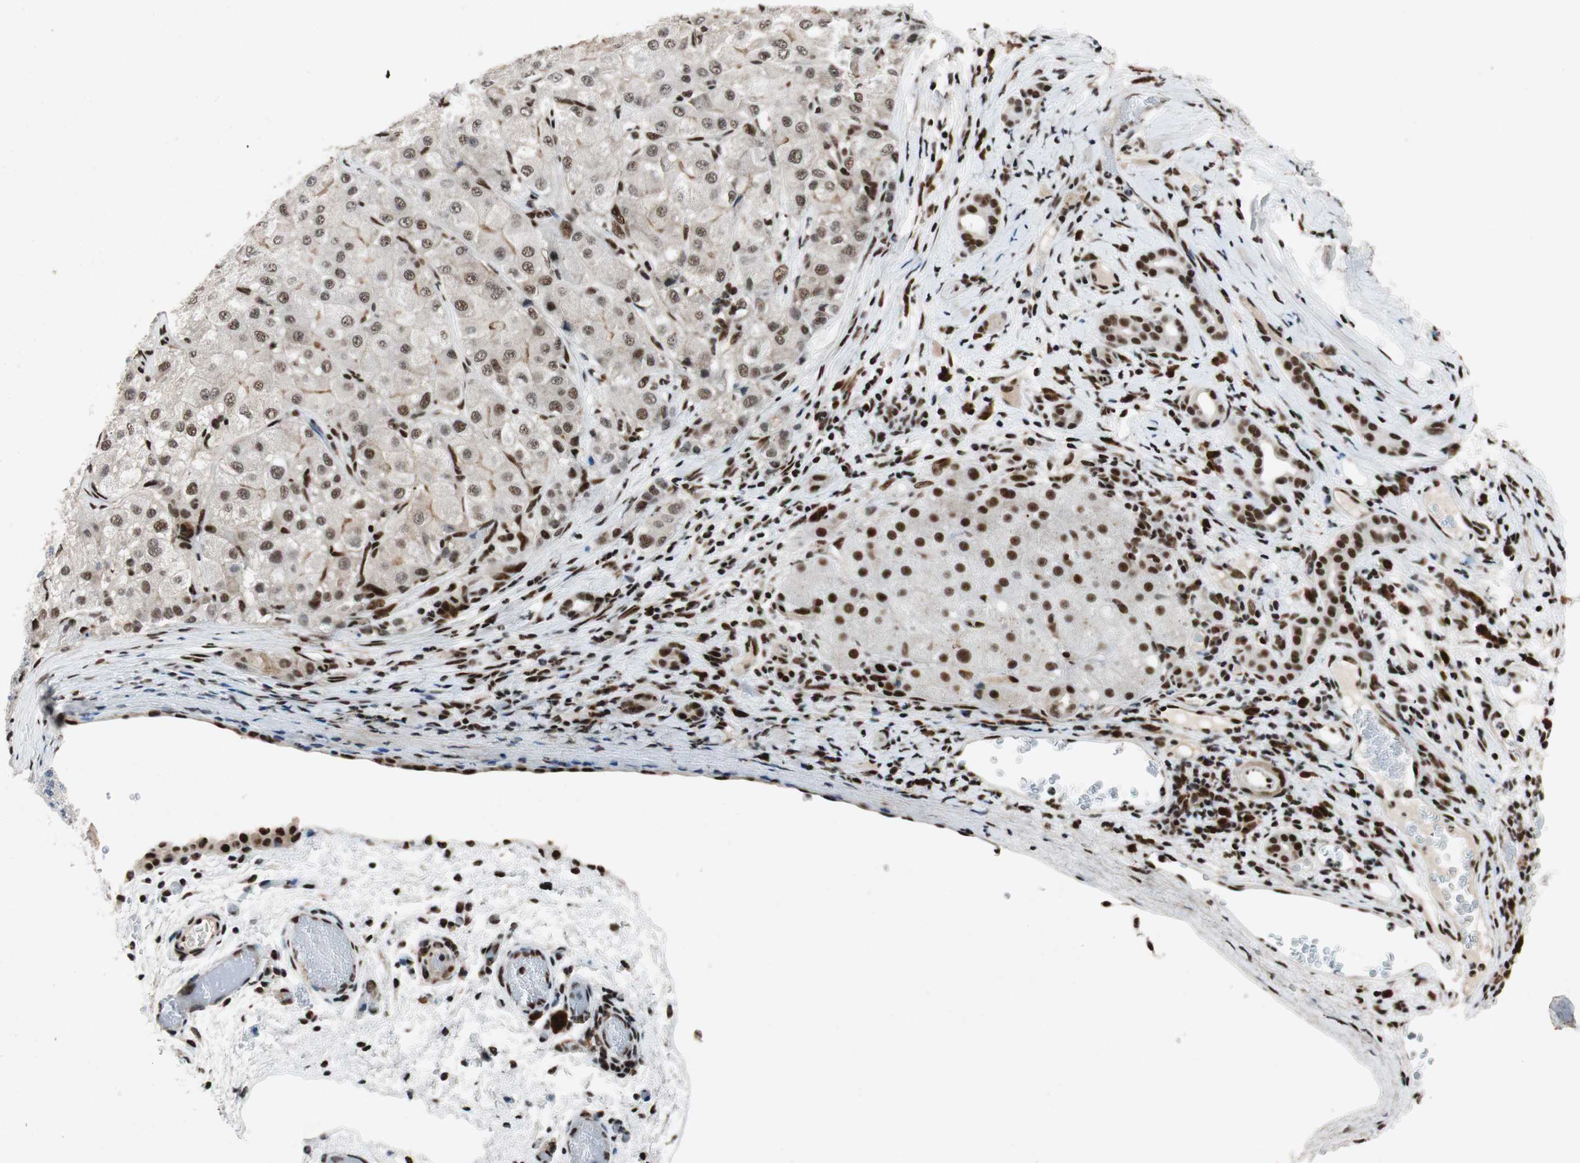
{"staining": {"intensity": "moderate", "quantity": ">75%", "location": "nuclear"}, "tissue": "liver cancer", "cell_type": "Tumor cells", "image_type": "cancer", "snomed": [{"axis": "morphology", "description": "Carcinoma, Hepatocellular, NOS"}, {"axis": "topography", "description": "Liver"}], "caption": "Liver hepatocellular carcinoma stained with DAB (3,3'-diaminobenzidine) immunohistochemistry reveals medium levels of moderate nuclear staining in about >75% of tumor cells.", "gene": "NCBP3", "patient": {"sex": "male", "age": 80}}